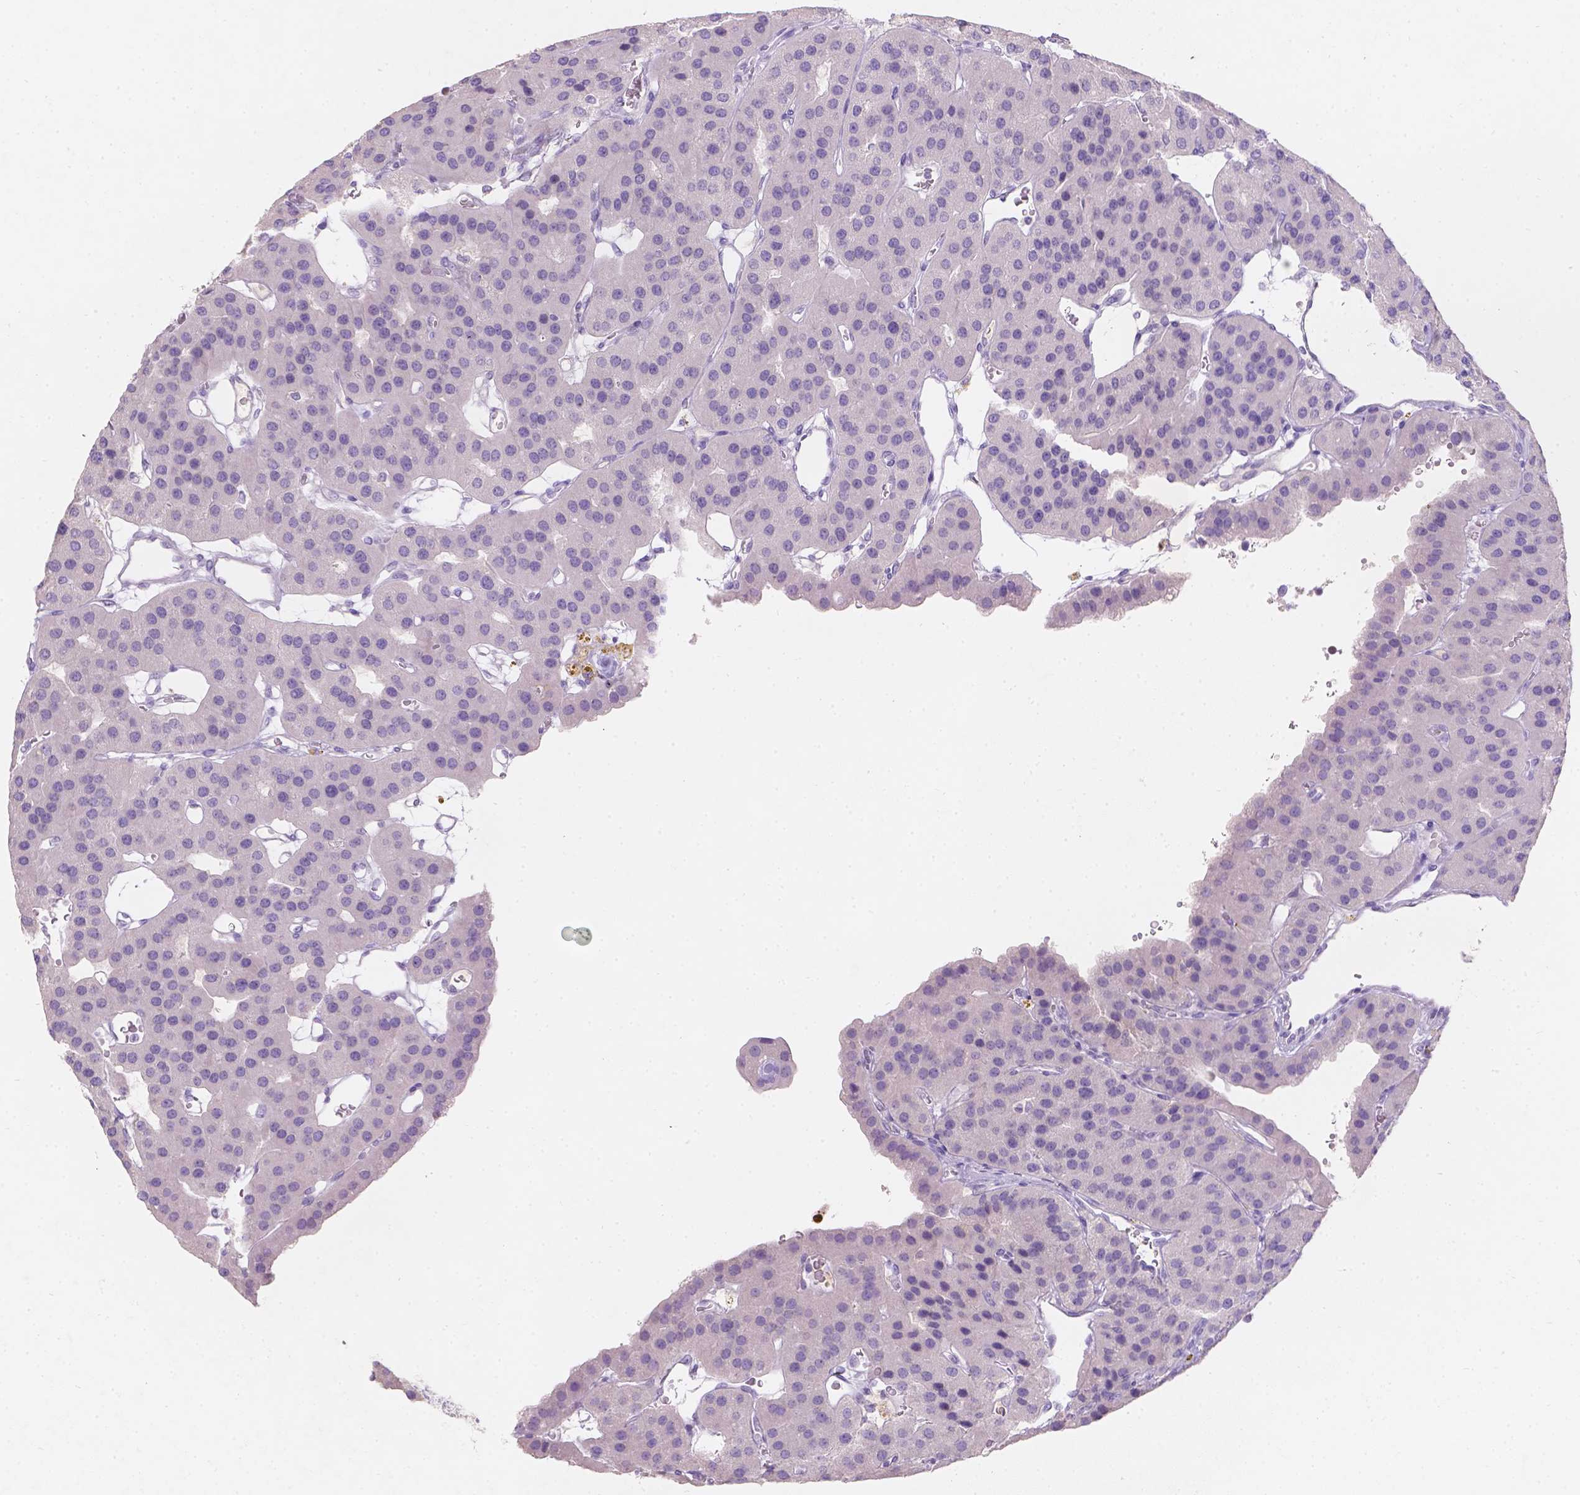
{"staining": {"intensity": "negative", "quantity": "none", "location": "none"}, "tissue": "parathyroid gland", "cell_type": "Glandular cells", "image_type": "normal", "snomed": [{"axis": "morphology", "description": "Normal tissue, NOS"}, {"axis": "morphology", "description": "Adenoma, NOS"}, {"axis": "topography", "description": "Parathyroid gland"}], "caption": "IHC histopathology image of benign parathyroid gland: human parathyroid gland stained with DAB (3,3'-diaminobenzidine) exhibits no significant protein expression in glandular cells.", "gene": "GAL3ST2", "patient": {"sex": "female", "age": 86}}